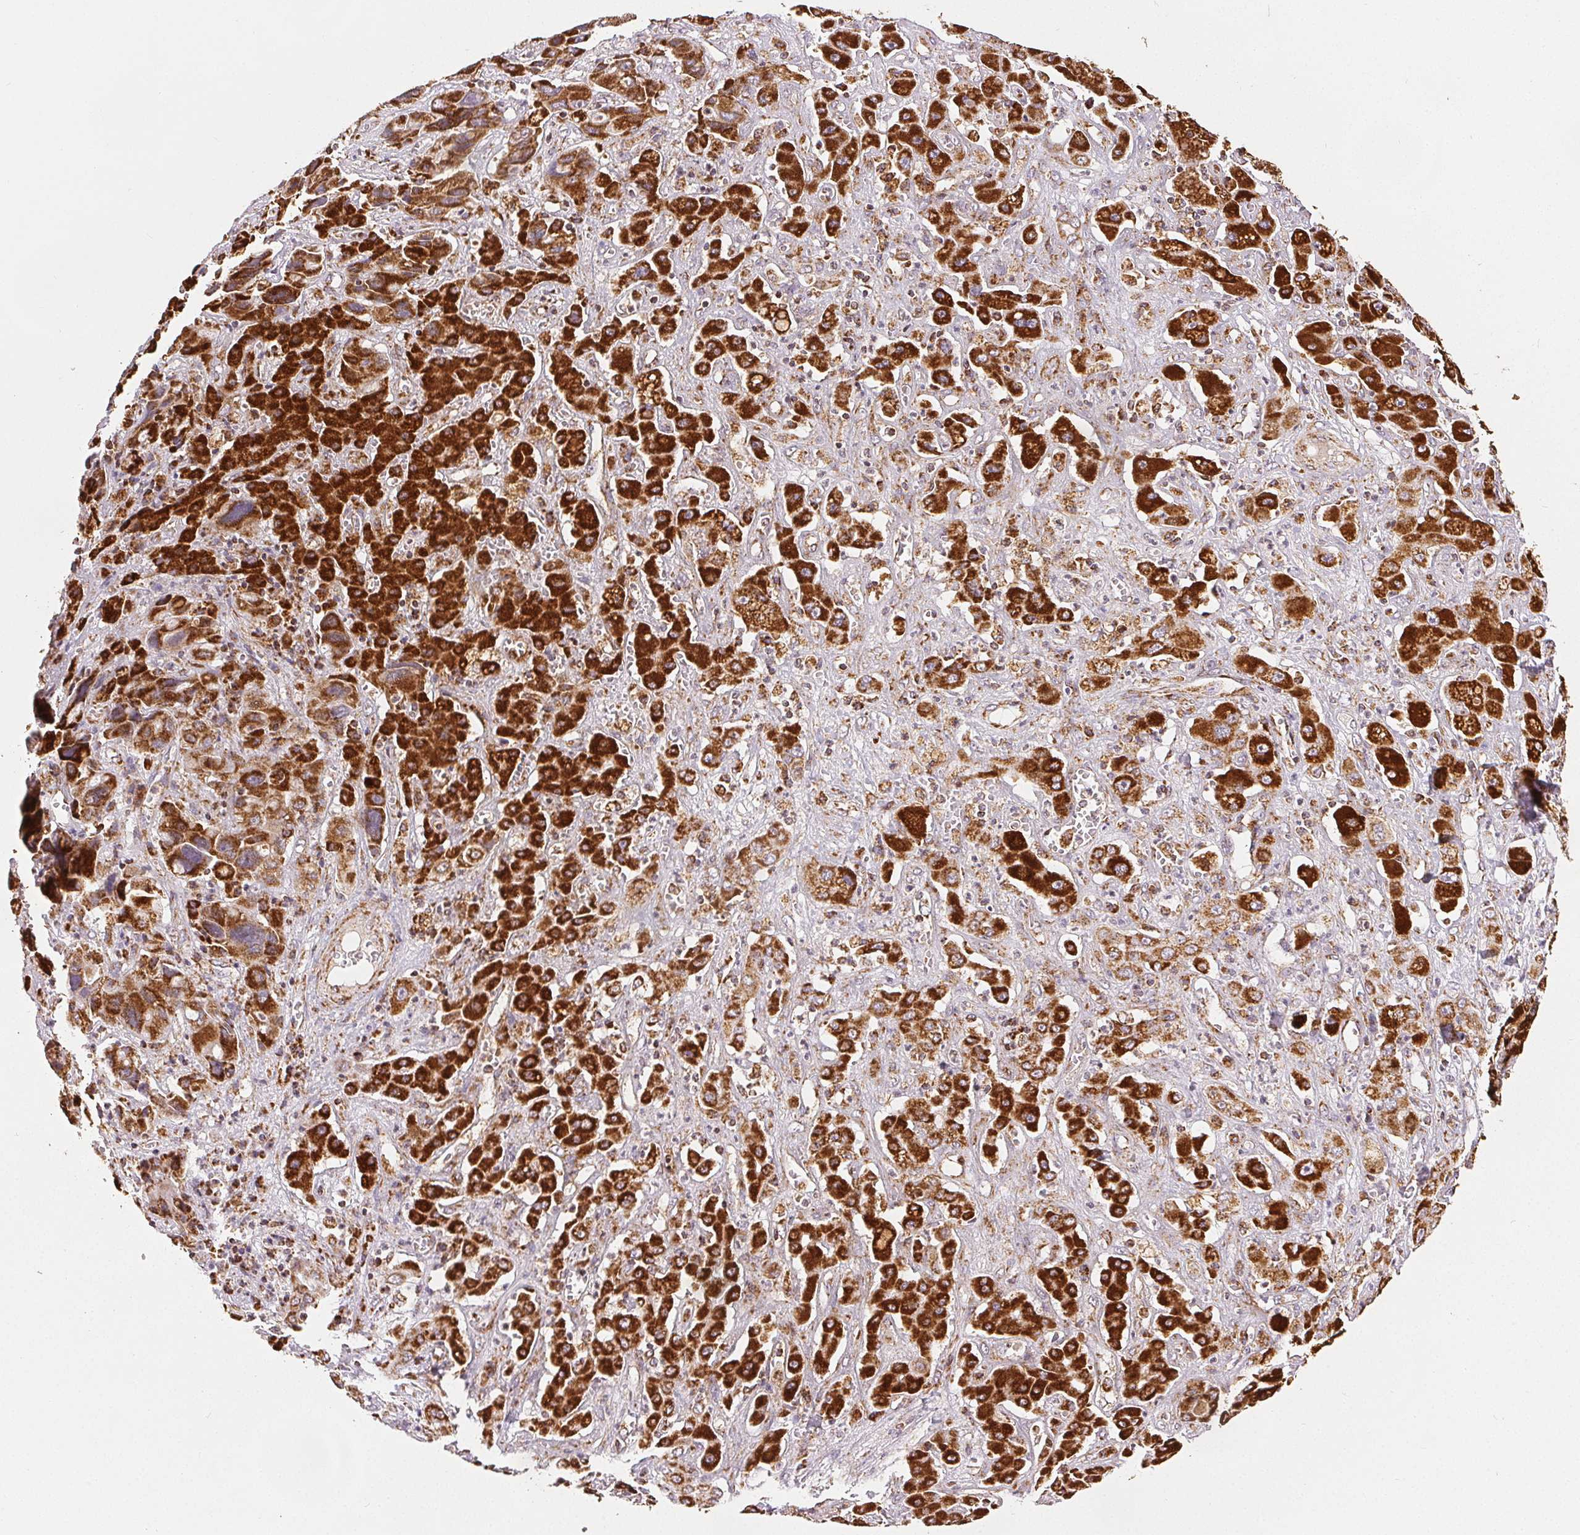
{"staining": {"intensity": "strong", "quantity": ">75%", "location": "cytoplasmic/membranous"}, "tissue": "liver cancer", "cell_type": "Tumor cells", "image_type": "cancer", "snomed": [{"axis": "morphology", "description": "Cholangiocarcinoma"}, {"axis": "topography", "description": "Liver"}], "caption": "Protein expression analysis of human liver cancer reveals strong cytoplasmic/membranous positivity in about >75% of tumor cells.", "gene": "SDHB", "patient": {"sex": "male", "age": 67}}